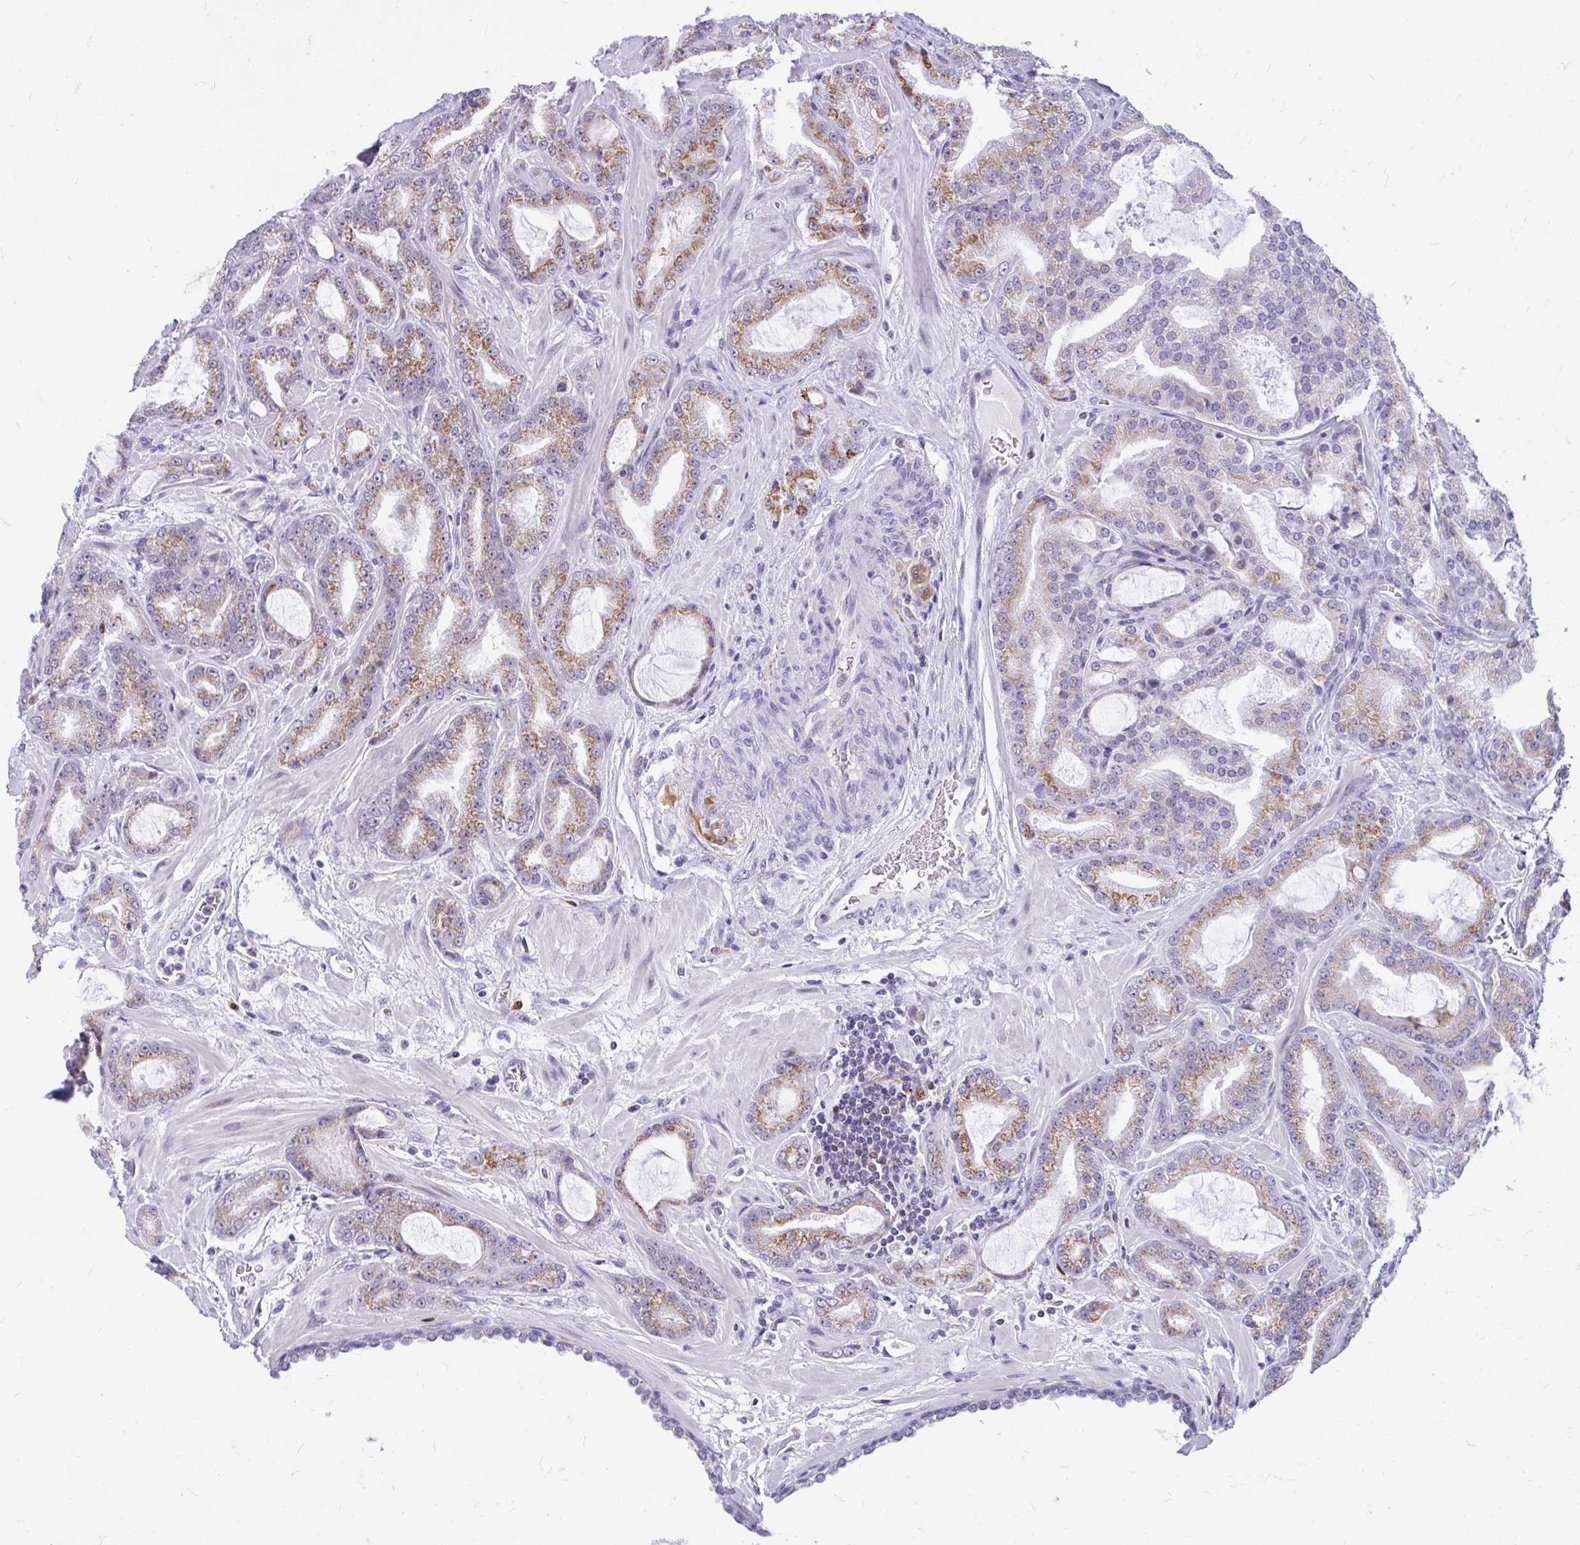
{"staining": {"intensity": "moderate", "quantity": ">75%", "location": "cytoplasmic/membranous"}, "tissue": "prostate cancer", "cell_type": "Tumor cells", "image_type": "cancer", "snomed": [{"axis": "morphology", "description": "Adenocarcinoma, High grade"}, {"axis": "topography", "description": "Prostate"}], "caption": "Immunohistochemistry (IHC) histopathology image of human prostate cancer (high-grade adenocarcinoma) stained for a protein (brown), which demonstrates medium levels of moderate cytoplasmic/membranous staining in about >75% of tumor cells.", "gene": "GLB1L2", "patient": {"sex": "male", "age": 68}}